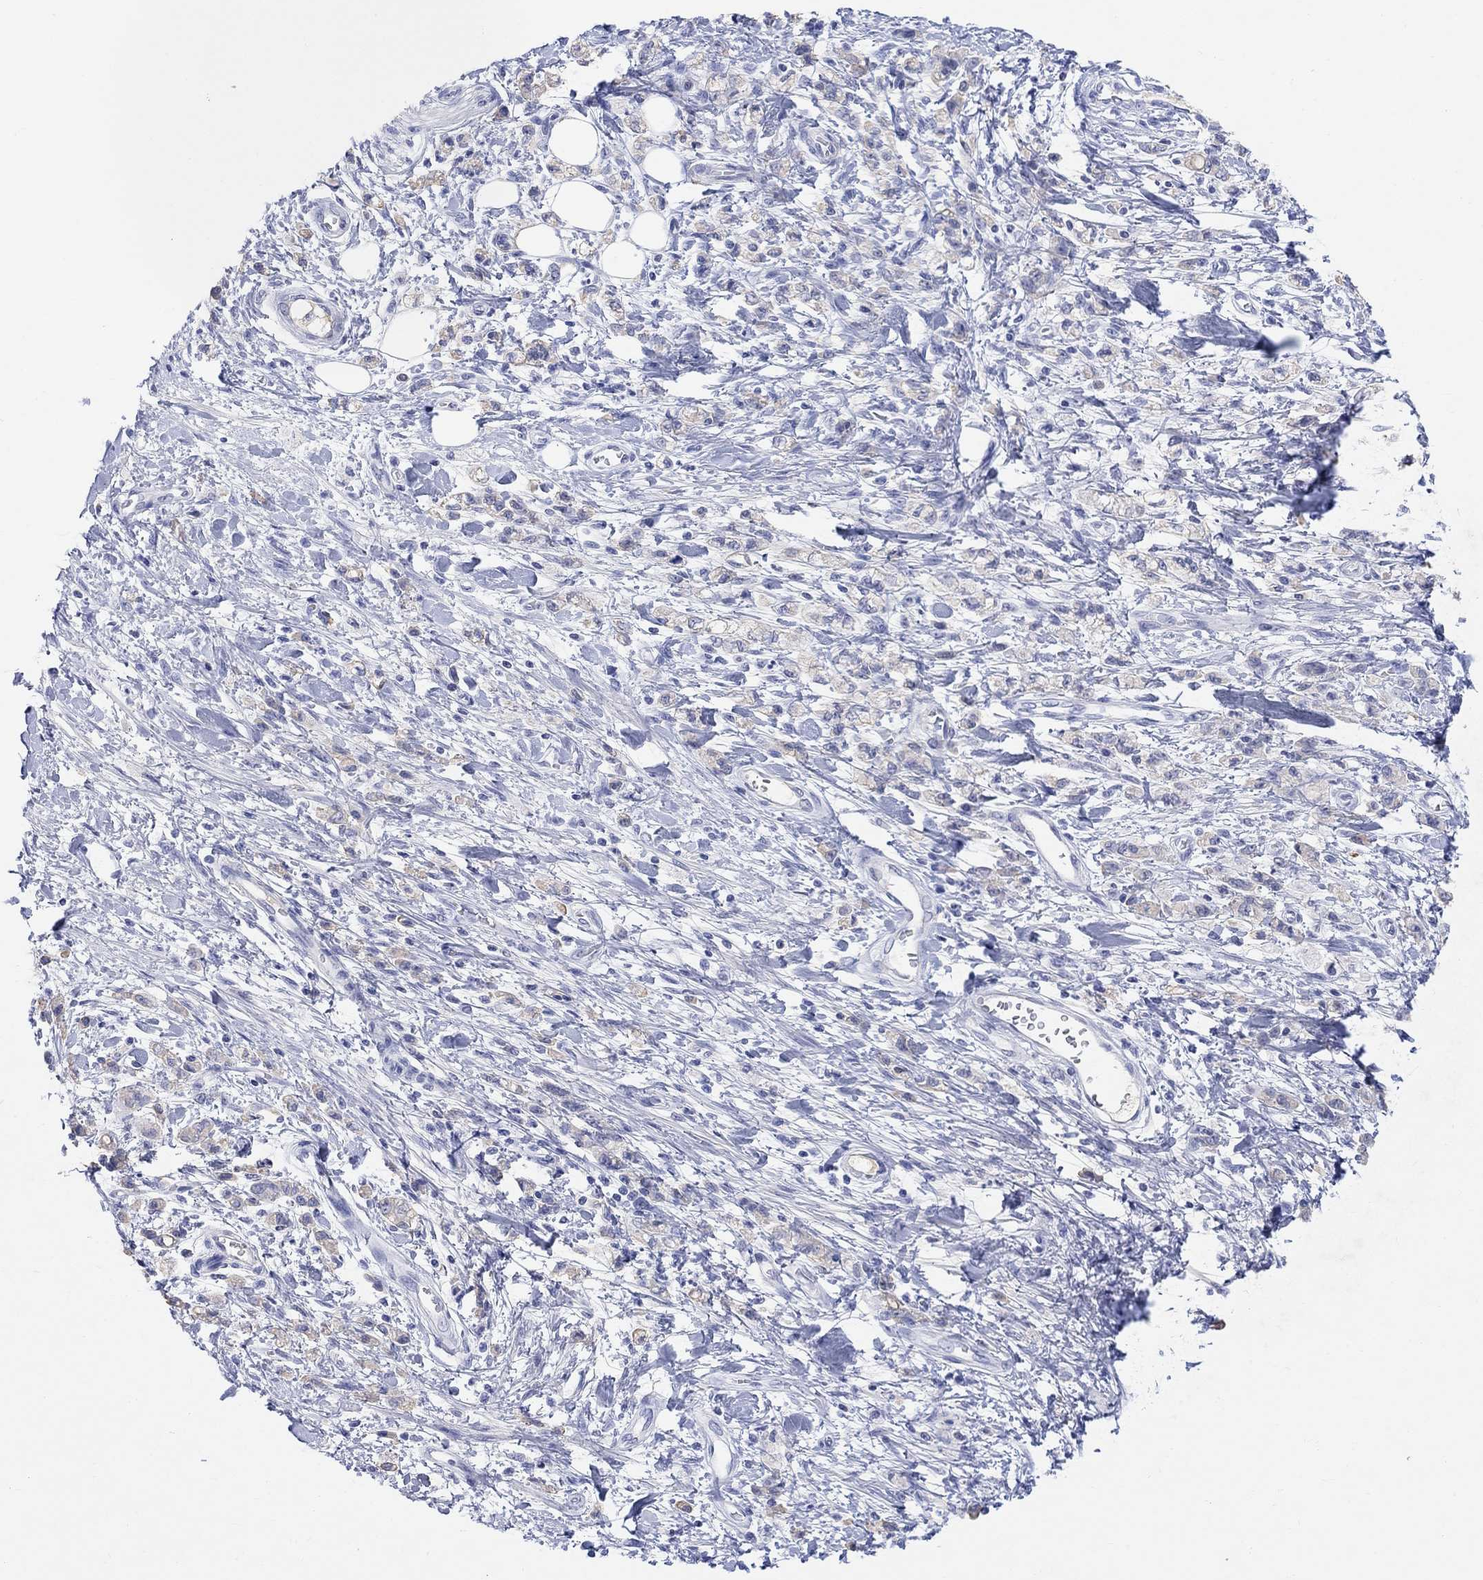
{"staining": {"intensity": "weak", "quantity": "<25%", "location": "cytoplasmic/membranous"}, "tissue": "stomach cancer", "cell_type": "Tumor cells", "image_type": "cancer", "snomed": [{"axis": "morphology", "description": "Adenocarcinoma, NOS"}, {"axis": "topography", "description": "Stomach"}], "caption": "DAB (3,3'-diaminobenzidine) immunohistochemical staining of human stomach adenocarcinoma displays no significant staining in tumor cells.", "gene": "TYR", "patient": {"sex": "male", "age": 77}}